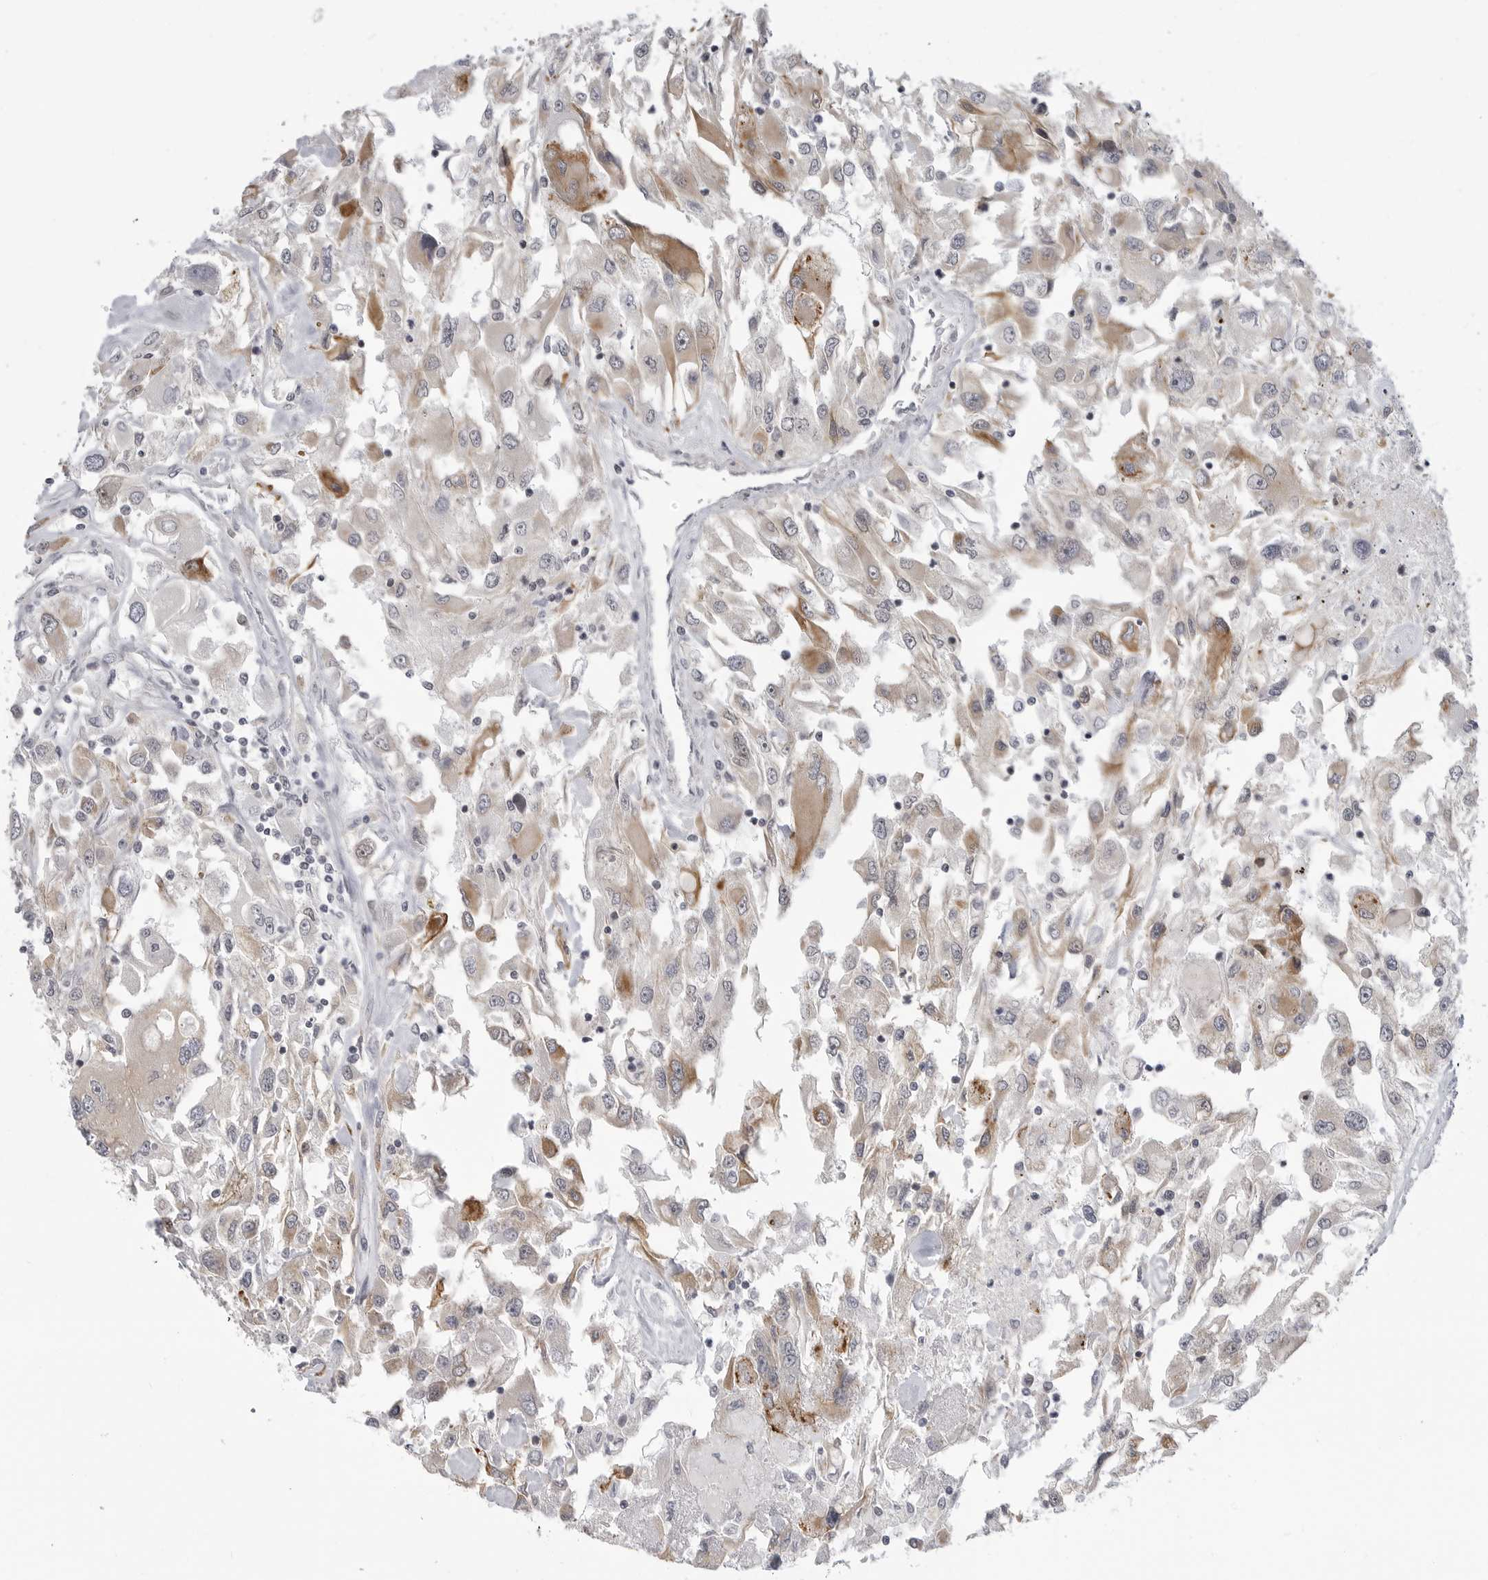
{"staining": {"intensity": "moderate", "quantity": "<25%", "location": "cytoplasmic/membranous"}, "tissue": "renal cancer", "cell_type": "Tumor cells", "image_type": "cancer", "snomed": [{"axis": "morphology", "description": "Adenocarcinoma, NOS"}, {"axis": "topography", "description": "Kidney"}], "caption": "This is a photomicrograph of immunohistochemistry (IHC) staining of adenocarcinoma (renal), which shows moderate expression in the cytoplasmic/membranous of tumor cells.", "gene": "CEP295NL", "patient": {"sex": "female", "age": 52}}